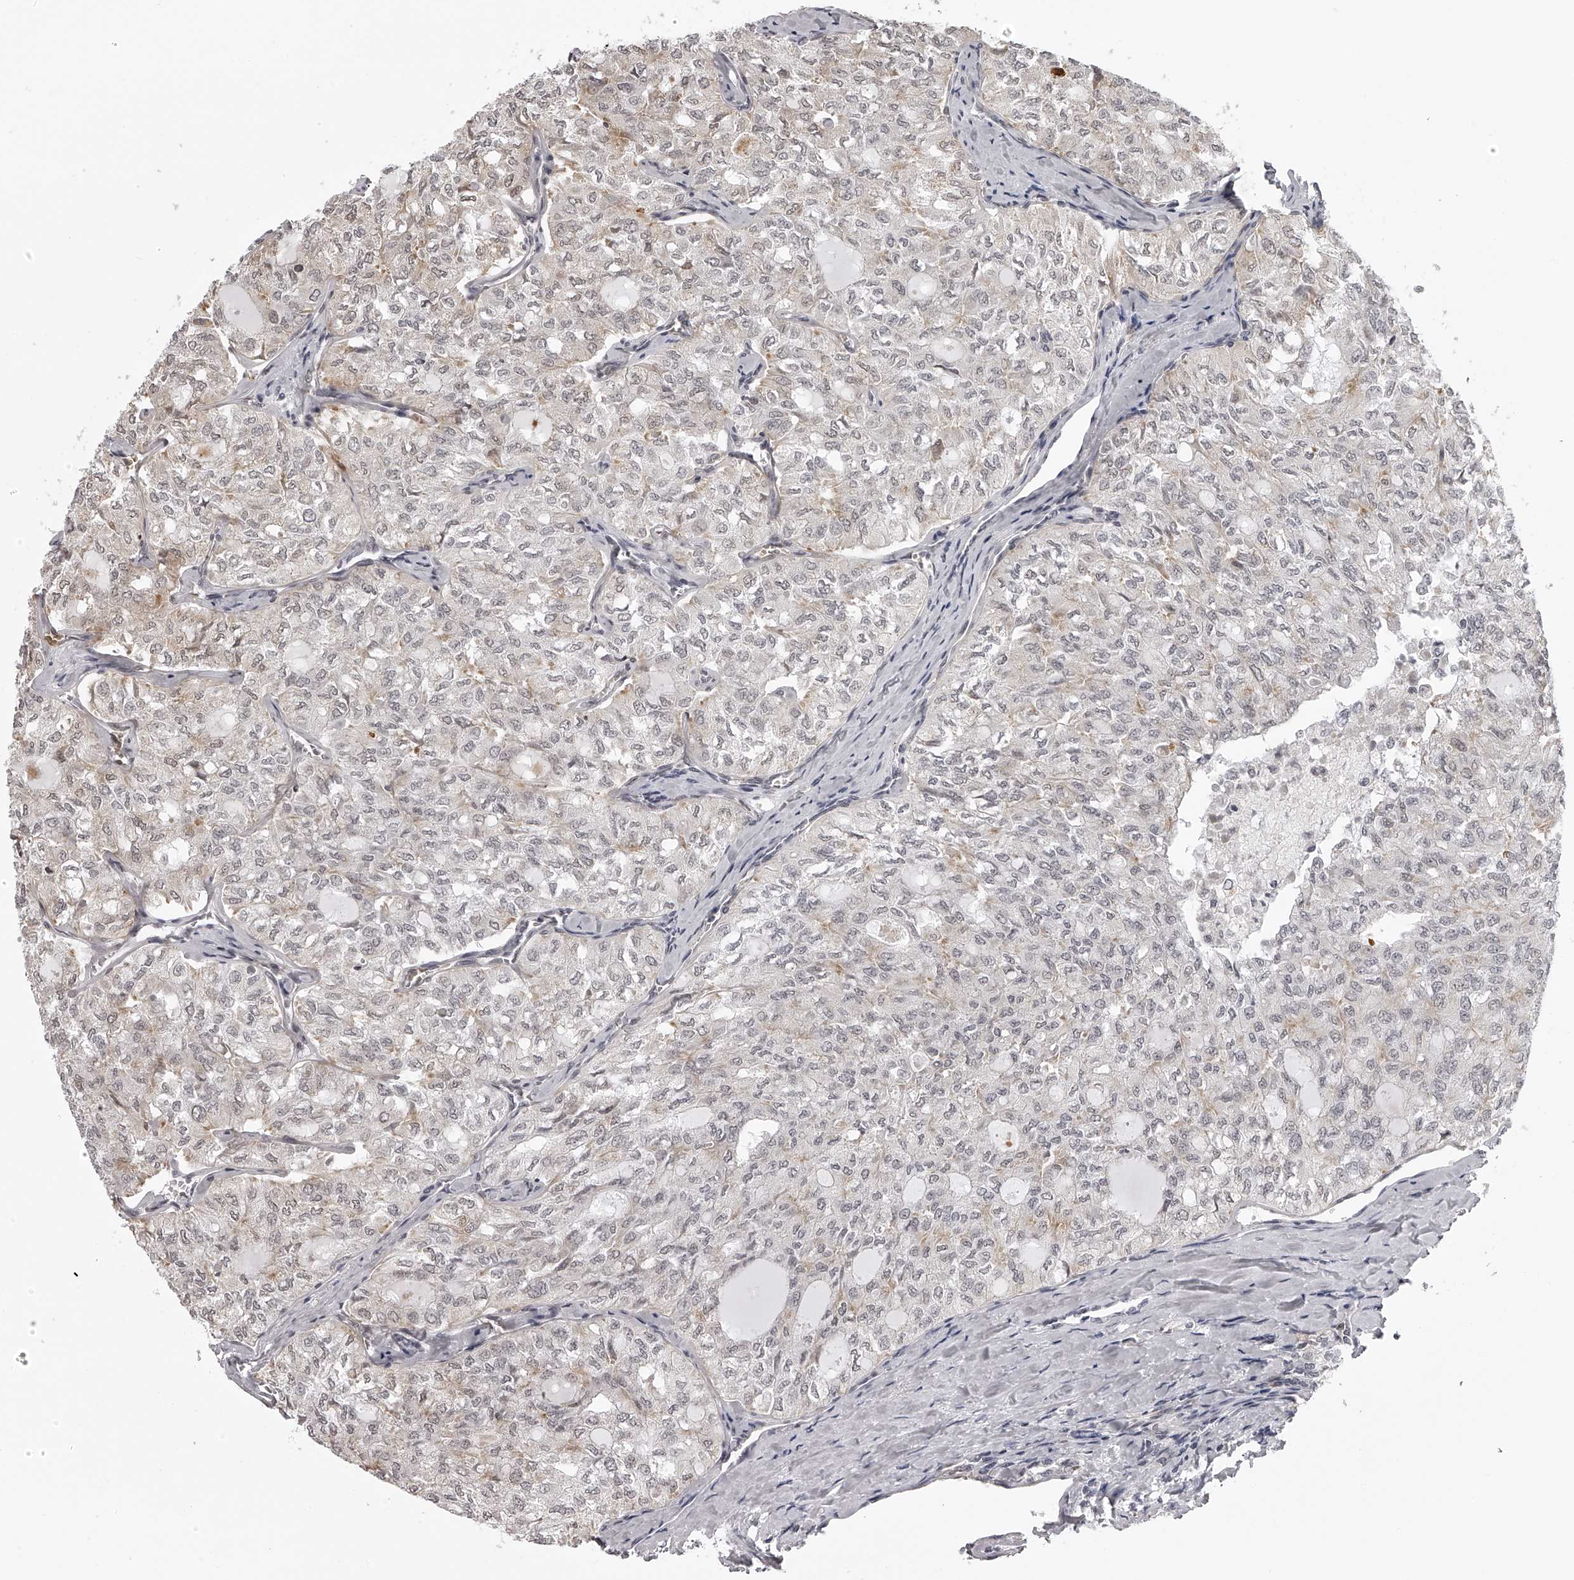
{"staining": {"intensity": "negative", "quantity": "none", "location": "none"}, "tissue": "thyroid cancer", "cell_type": "Tumor cells", "image_type": "cancer", "snomed": [{"axis": "morphology", "description": "Follicular adenoma carcinoma, NOS"}, {"axis": "topography", "description": "Thyroid gland"}], "caption": "A high-resolution photomicrograph shows immunohistochemistry (IHC) staining of thyroid cancer, which displays no significant expression in tumor cells. (Stains: DAB (3,3'-diaminobenzidine) immunohistochemistry (IHC) with hematoxylin counter stain, Microscopy: brightfield microscopy at high magnification).", "gene": "ODF2L", "patient": {"sex": "male", "age": 75}}